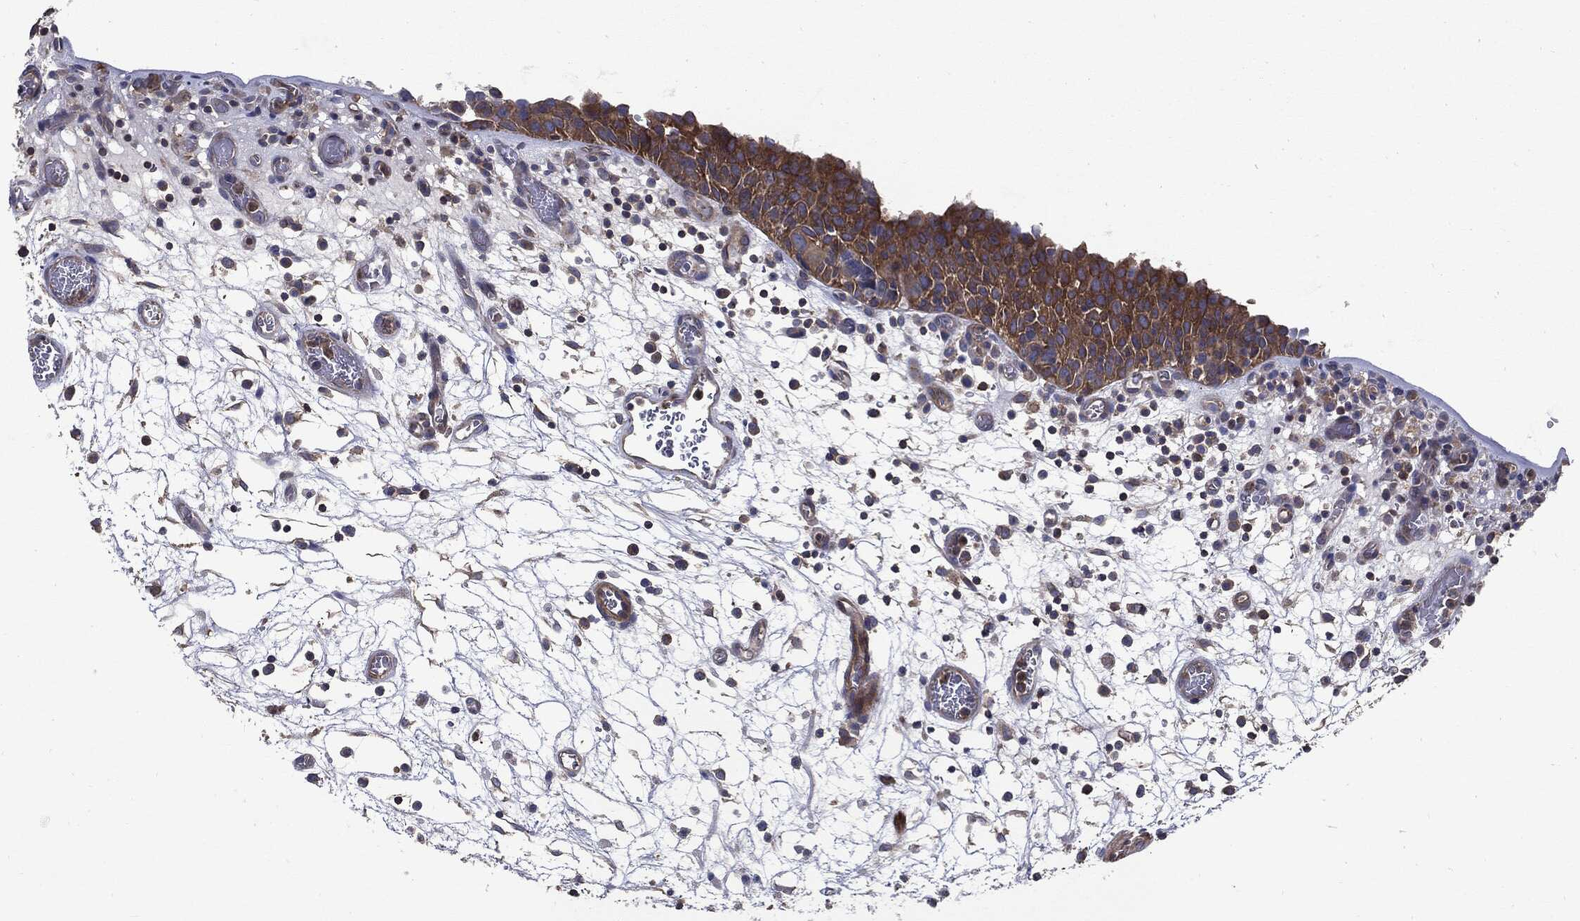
{"staining": {"intensity": "moderate", "quantity": "25%-75%", "location": "cytoplasmic/membranous"}, "tissue": "urinary bladder", "cell_type": "Urothelial cells", "image_type": "normal", "snomed": [{"axis": "morphology", "description": "Normal tissue, NOS"}, {"axis": "topography", "description": "Urinary bladder"}], "caption": "Moderate cytoplasmic/membranous positivity for a protein is present in about 25%-75% of urothelial cells of benign urinary bladder using IHC.", "gene": "PDCD6IP", "patient": {"sex": "male", "age": 37}}